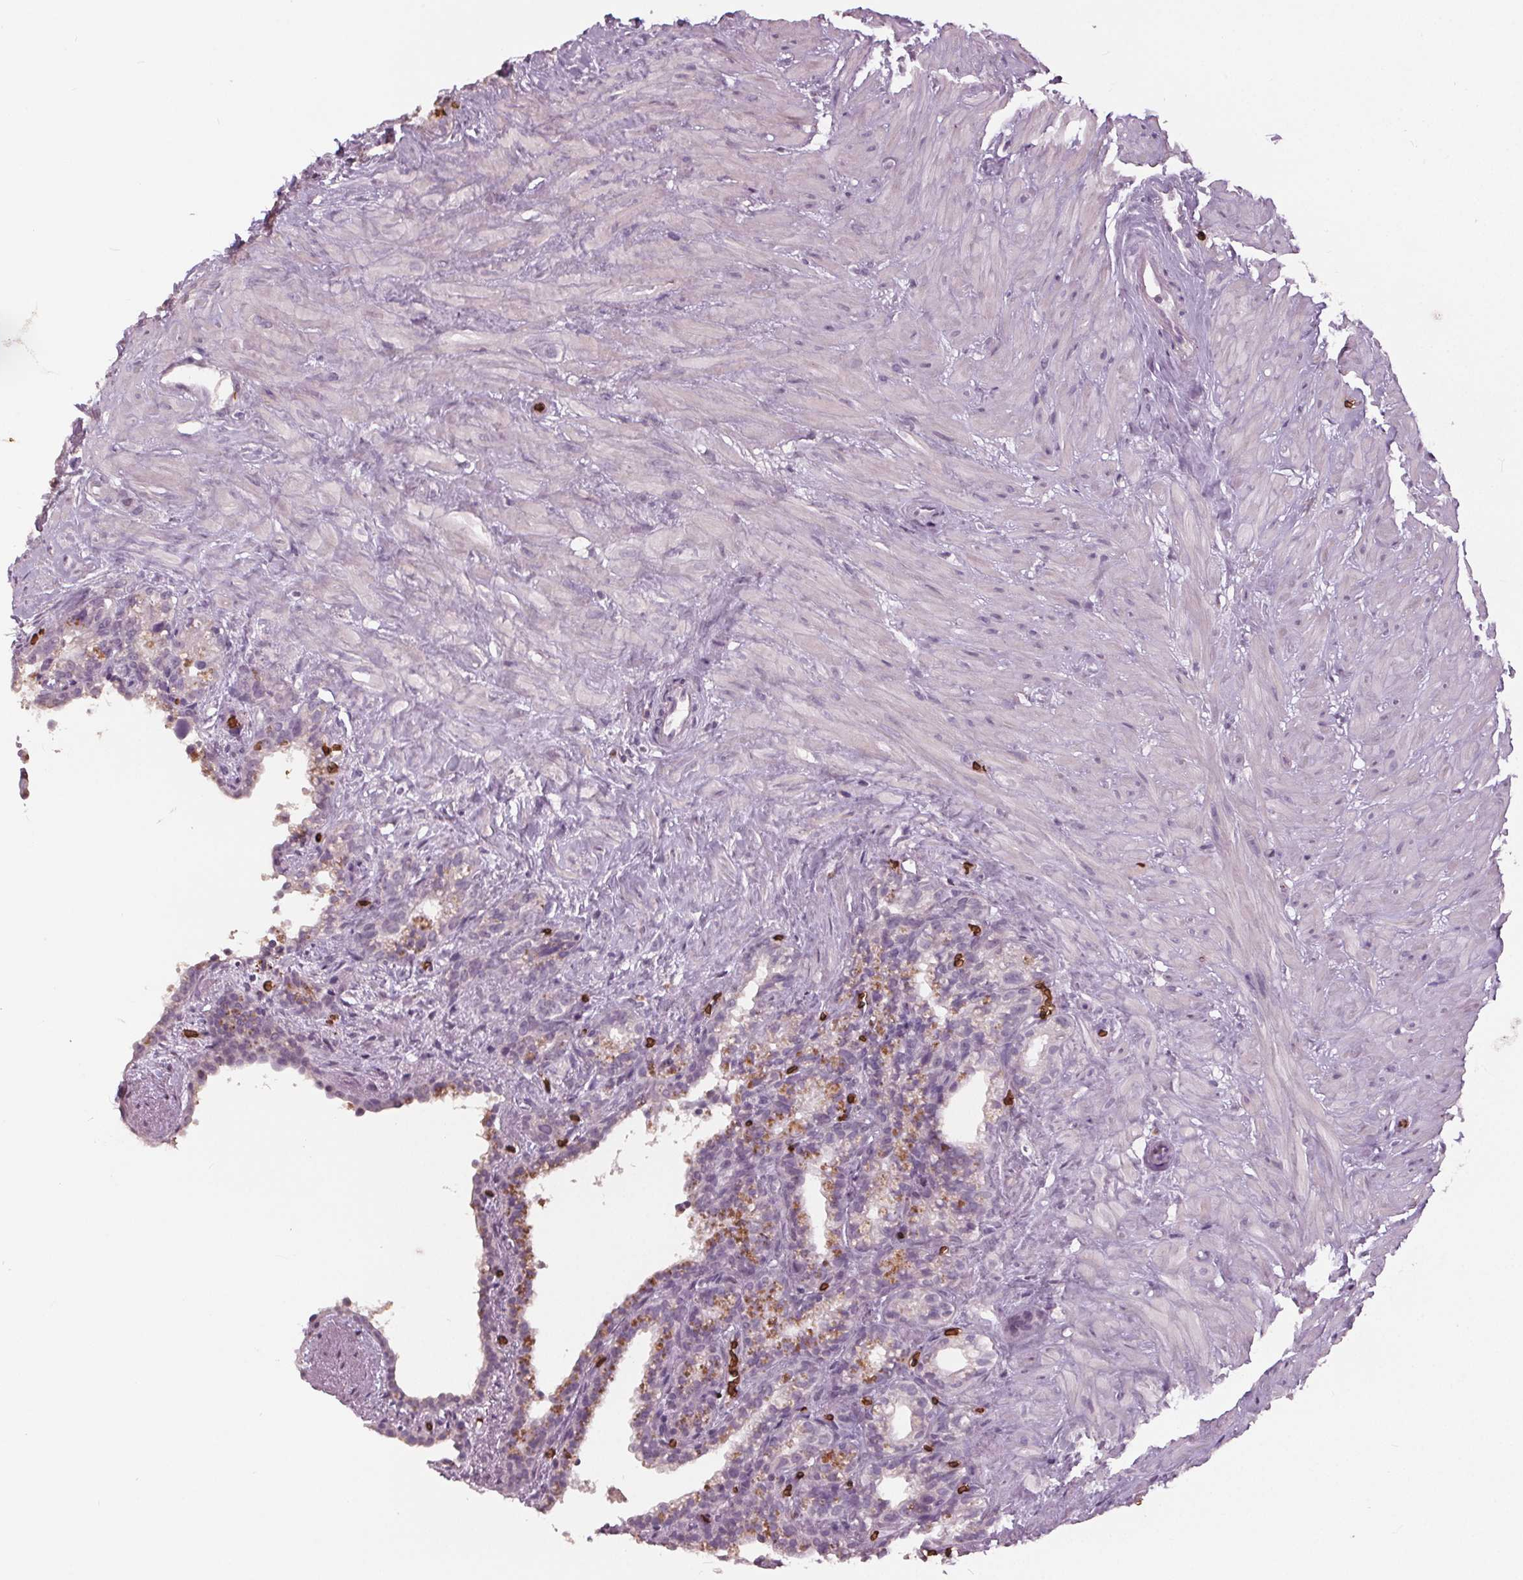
{"staining": {"intensity": "negative", "quantity": "none", "location": "none"}, "tissue": "seminal vesicle", "cell_type": "Glandular cells", "image_type": "normal", "snomed": [{"axis": "morphology", "description": "Normal tissue, NOS"}, {"axis": "morphology", "description": "Urothelial carcinoma, NOS"}, {"axis": "topography", "description": "Urinary bladder"}, {"axis": "topography", "description": "Seminal veicle"}], "caption": "Immunohistochemical staining of unremarkable human seminal vesicle exhibits no significant expression in glandular cells. Nuclei are stained in blue.", "gene": "SLC4A1", "patient": {"sex": "male", "age": 76}}